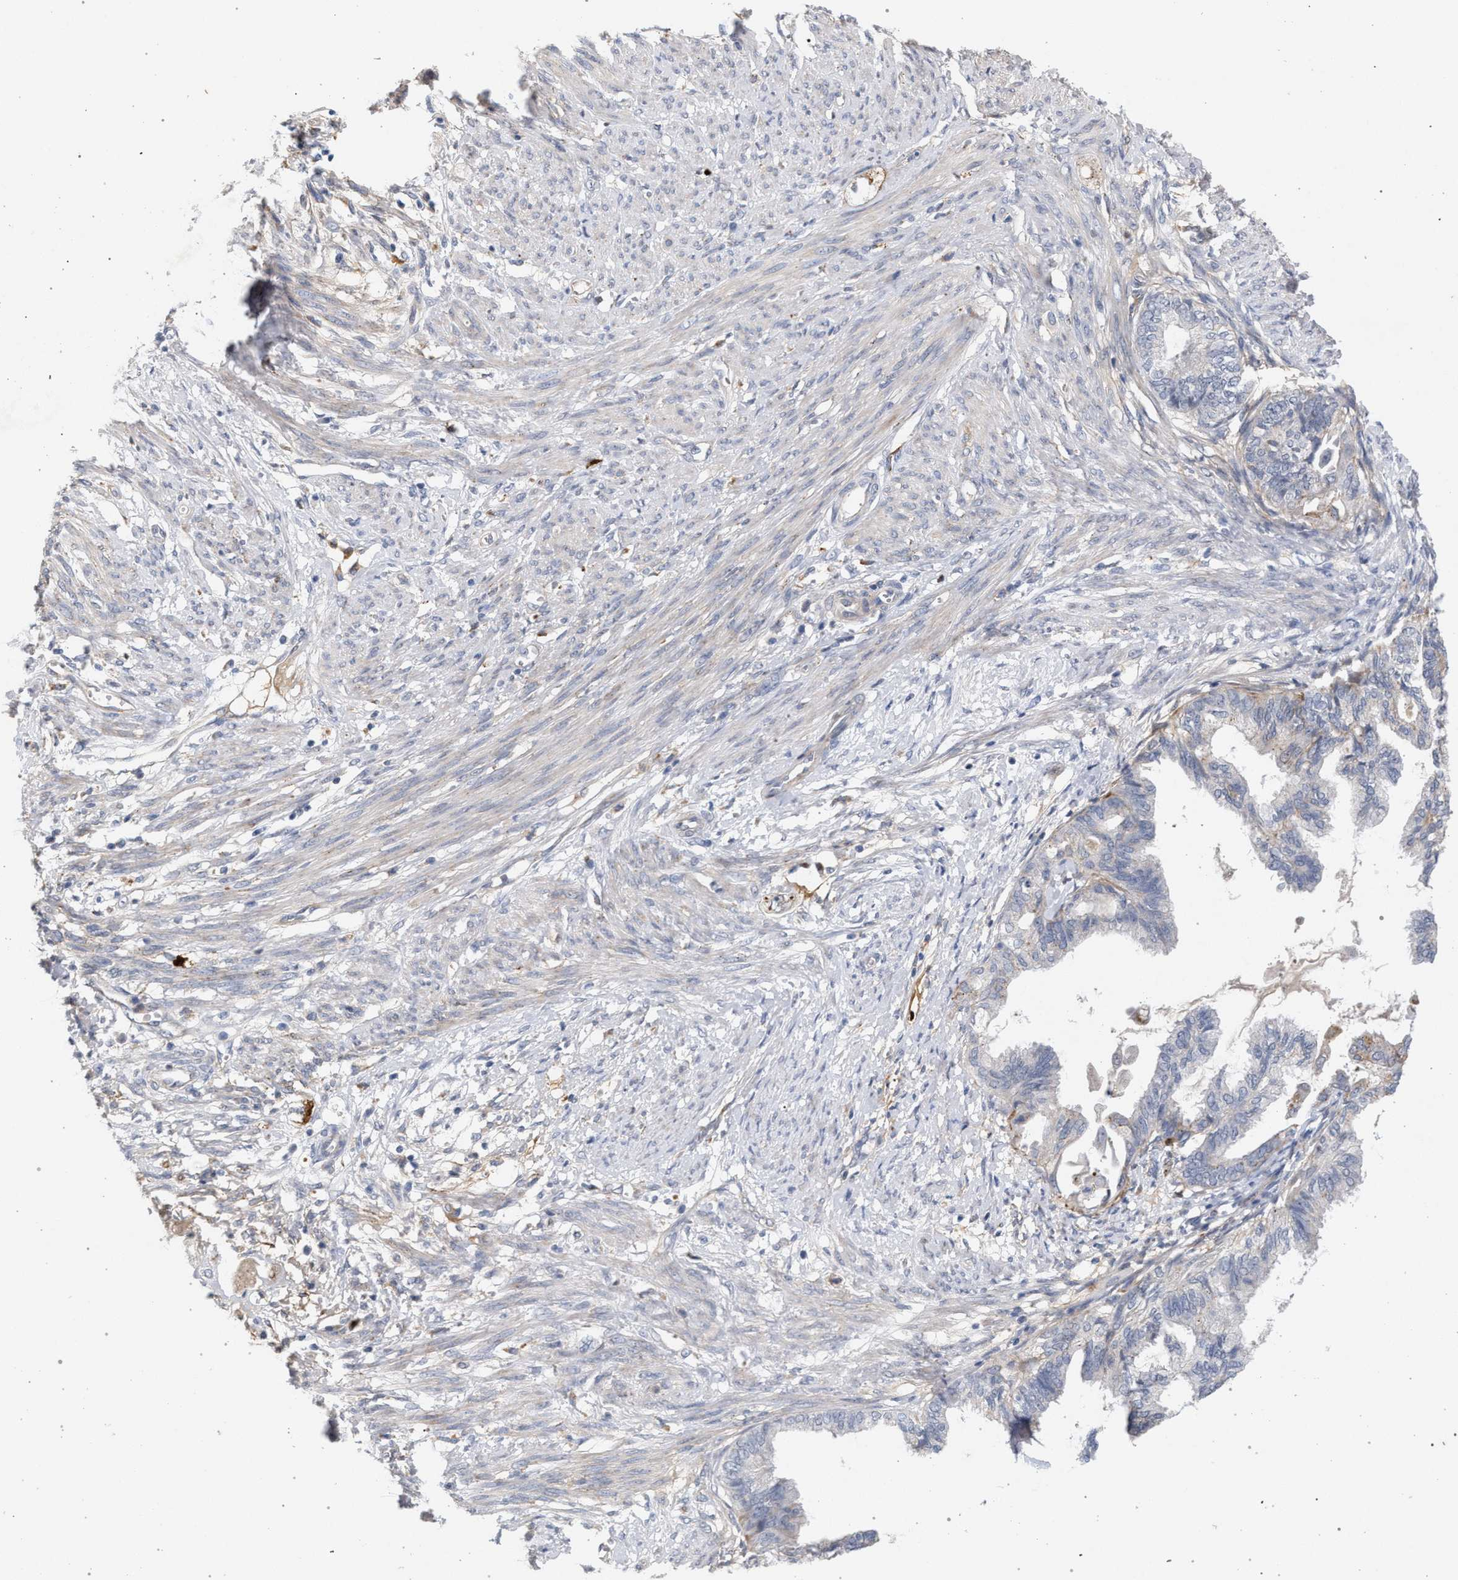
{"staining": {"intensity": "negative", "quantity": "none", "location": "none"}, "tissue": "cervical cancer", "cell_type": "Tumor cells", "image_type": "cancer", "snomed": [{"axis": "morphology", "description": "Normal tissue, NOS"}, {"axis": "morphology", "description": "Adenocarcinoma, NOS"}, {"axis": "topography", "description": "Cervix"}, {"axis": "topography", "description": "Endometrium"}], "caption": "There is no significant expression in tumor cells of cervical cancer (adenocarcinoma).", "gene": "MAMDC2", "patient": {"sex": "female", "age": 86}}